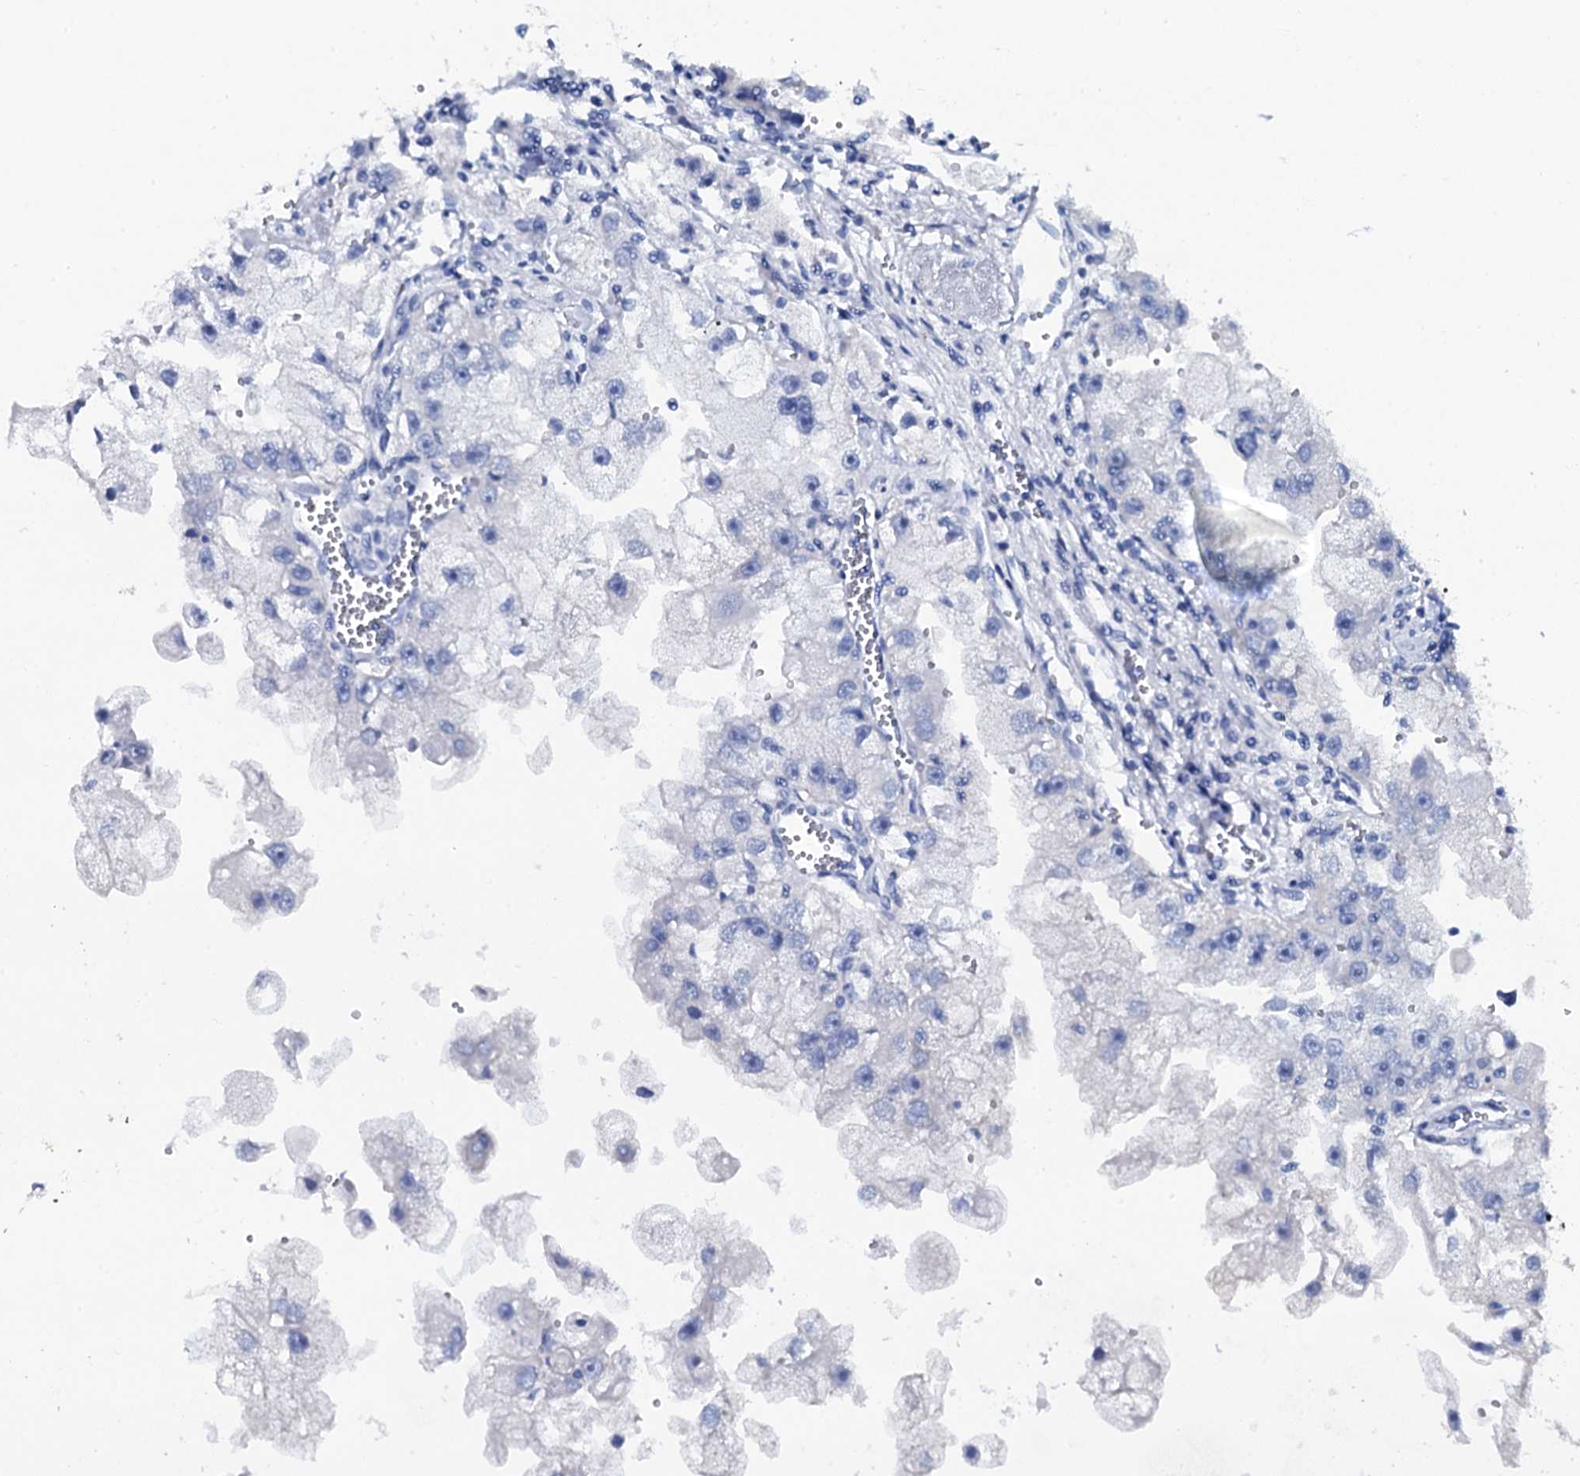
{"staining": {"intensity": "negative", "quantity": "none", "location": "none"}, "tissue": "renal cancer", "cell_type": "Tumor cells", "image_type": "cancer", "snomed": [{"axis": "morphology", "description": "Adenocarcinoma, NOS"}, {"axis": "topography", "description": "Kidney"}], "caption": "Immunohistochemistry (IHC) image of renal cancer stained for a protein (brown), which shows no staining in tumor cells.", "gene": "GYS2", "patient": {"sex": "male", "age": 63}}